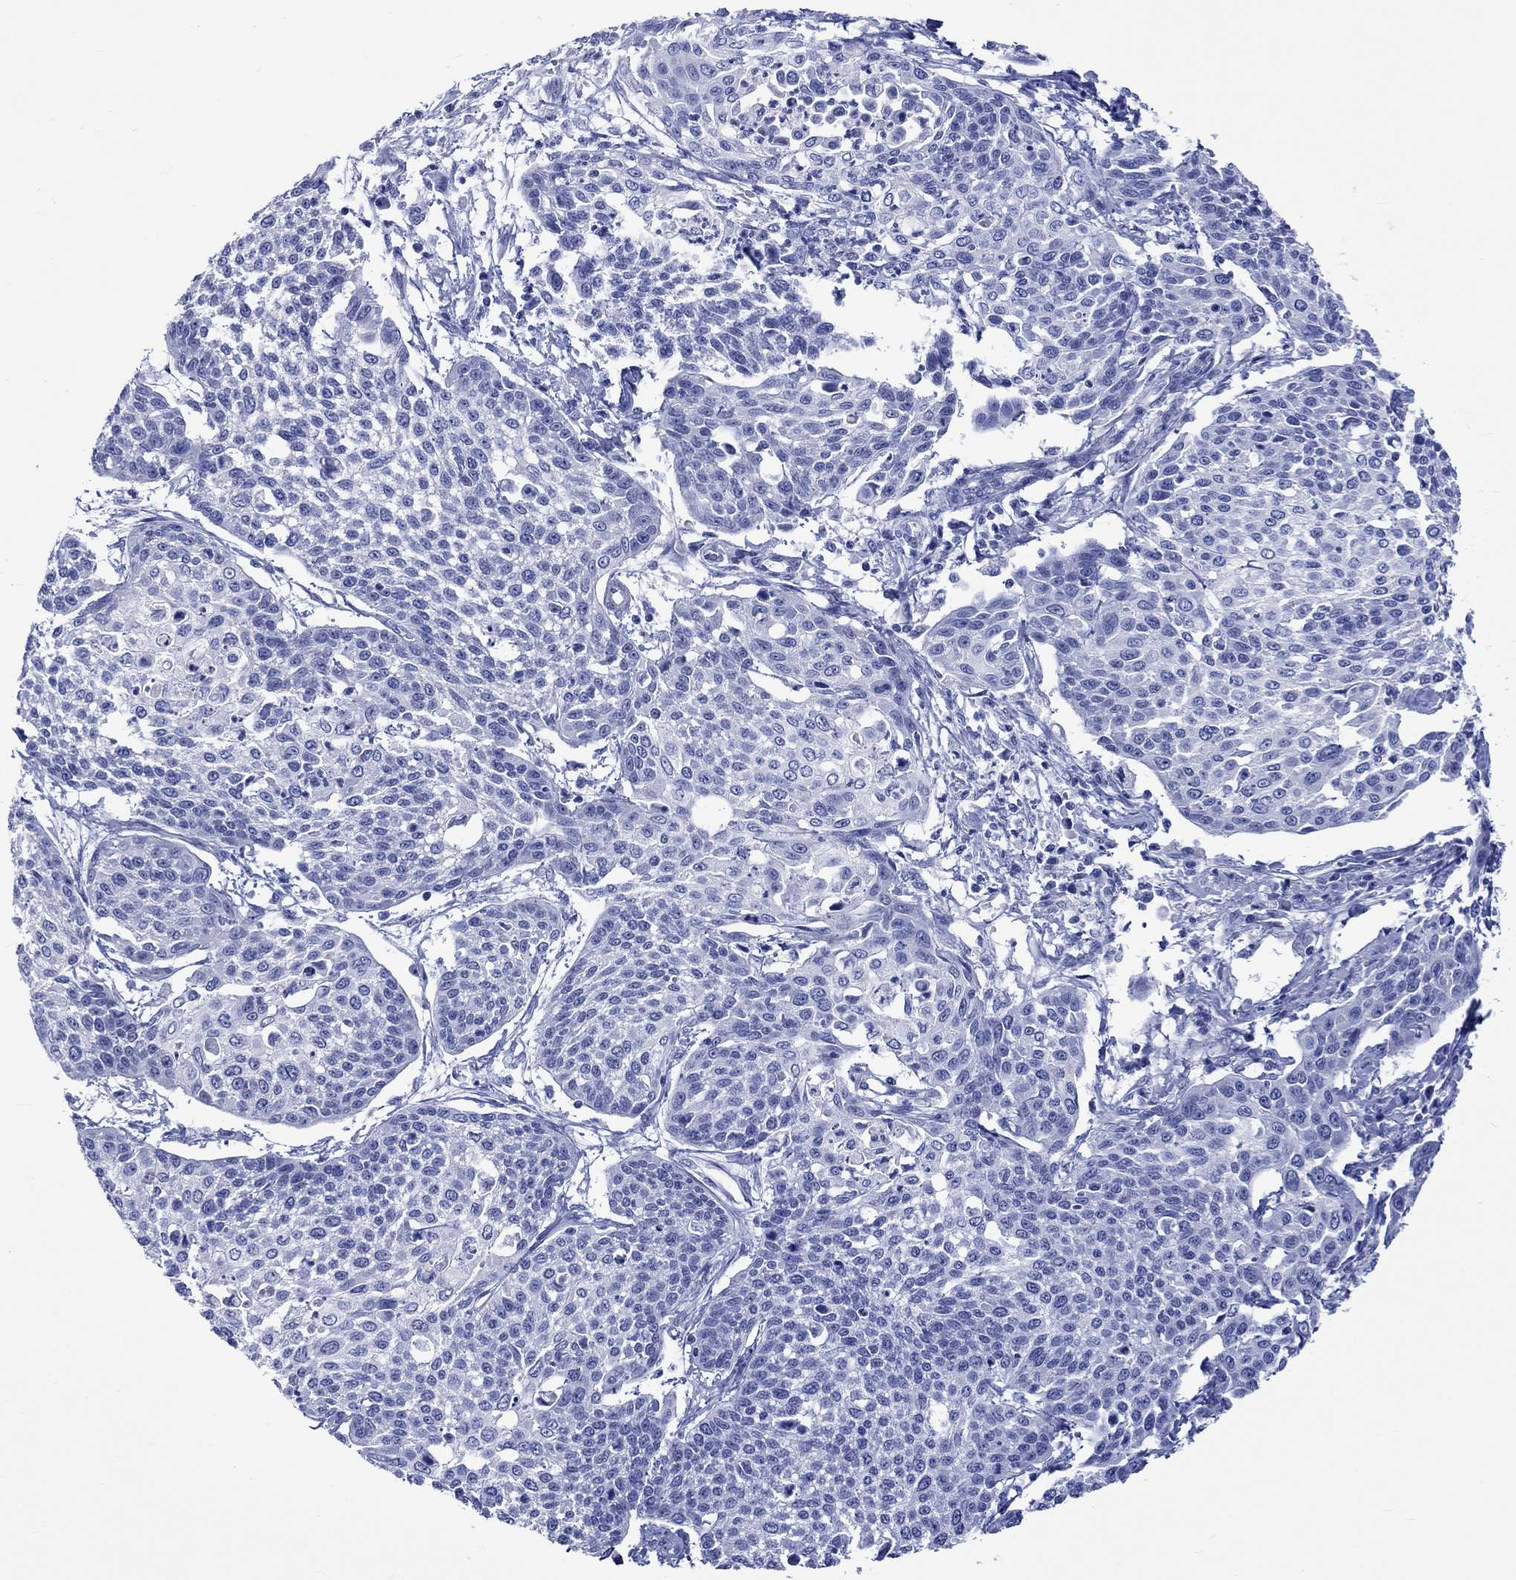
{"staining": {"intensity": "negative", "quantity": "none", "location": "none"}, "tissue": "cervical cancer", "cell_type": "Tumor cells", "image_type": "cancer", "snomed": [{"axis": "morphology", "description": "Squamous cell carcinoma, NOS"}, {"axis": "topography", "description": "Cervix"}], "caption": "This is an IHC image of human cervical cancer. There is no positivity in tumor cells.", "gene": "HARBI1", "patient": {"sex": "female", "age": 34}}